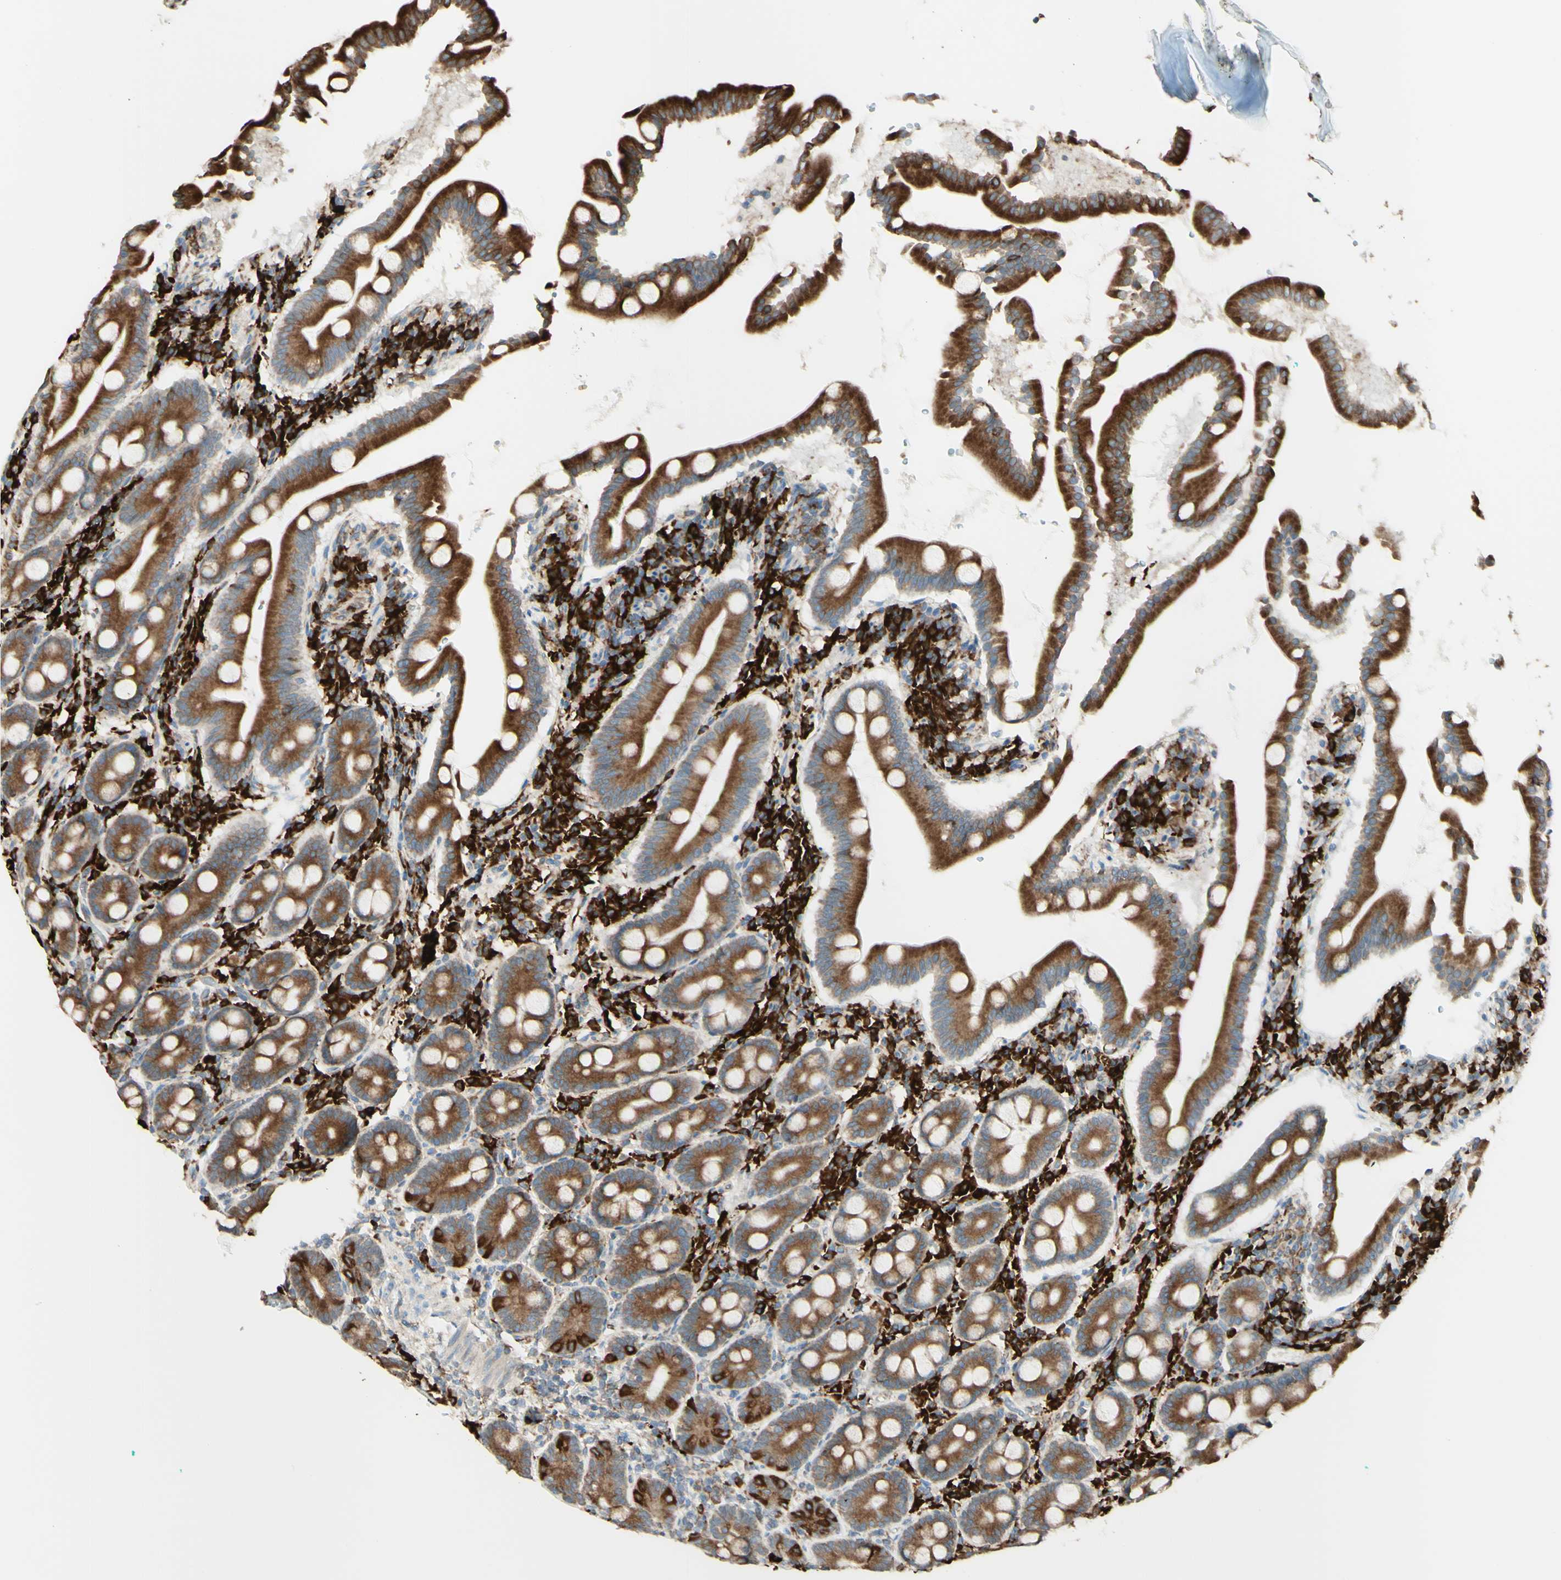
{"staining": {"intensity": "strong", "quantity": ">75%", "location": "cytoplasmic/membranous"}, "tissue": "duodenum", "cell_type": "Glandular cells", "image_type": "normal", "snomed": [{"axis": "morphology", "description": "Normal tissue, NOS"}, {"axis": "topography", "description": "Duodenum"}], "caption": "Immunohistochemical staining of unremarkable duodenum demonstrates strong cytoplasmic/membranous protein staining in approximately >75% of glandular cells. Immunohistochemistry (ihc) stains the protein of interest in brown and the nuclei are stained blue.", "gene": "DNAJB11", "patient": {"sex": "male", "age": 50}}